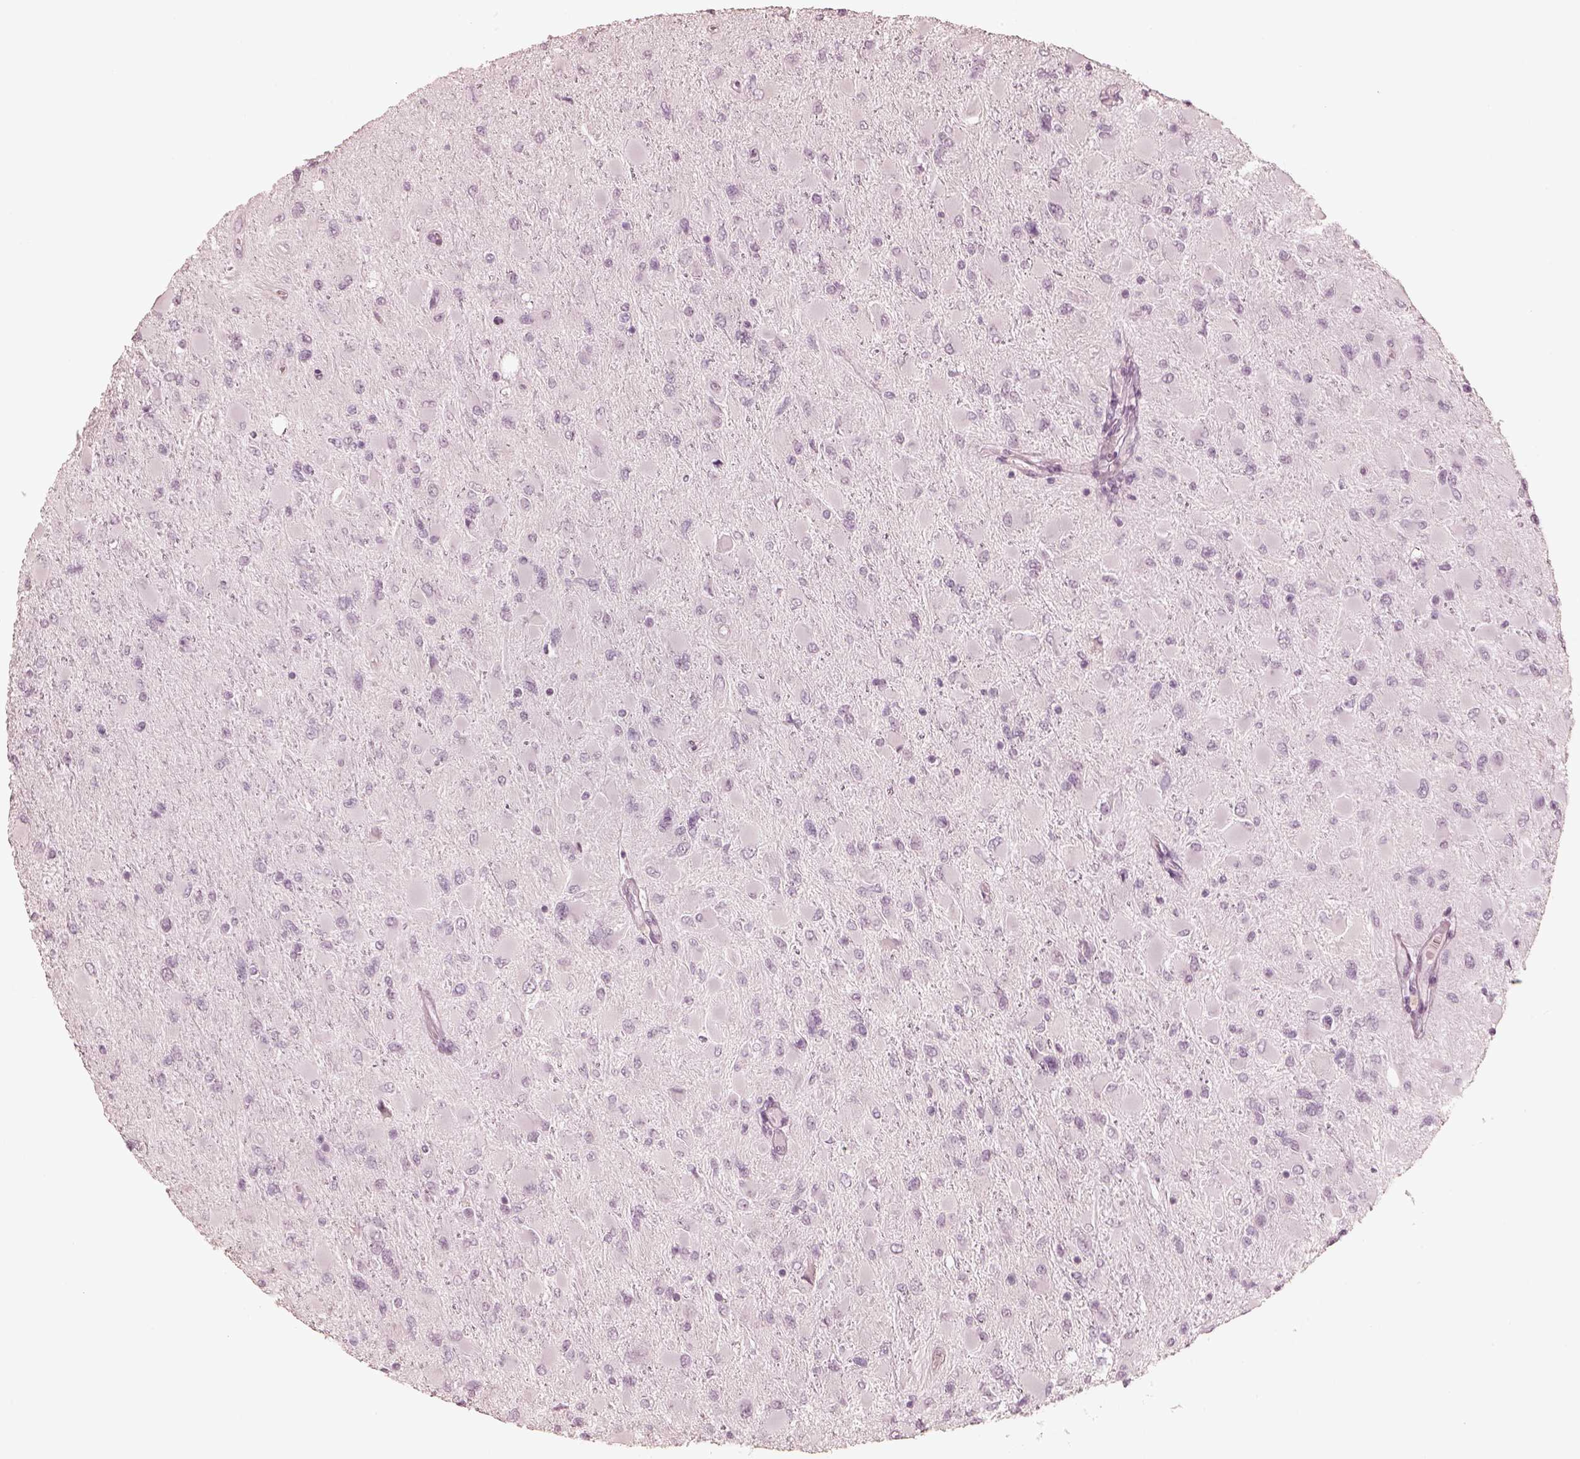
{"staining": {"intensity": "negative", "quantity": "none", "location": "none"}, "tissue": "glioma", "cell_type": "Tumor cells", "image_type": "cancer", "snomed": [{"axis": "morphology", "description": "Glioma, malignant, High grade"}, {"axis": "topography", "description": "Cerebral cortex"}], "caption": "A photomicrograph of high-grade glioma (malignant) stained for a protein exhibits no brown staining in tumor cells.", "gene": "CALR3", "patient": {"sex": "female", "age": 36}}